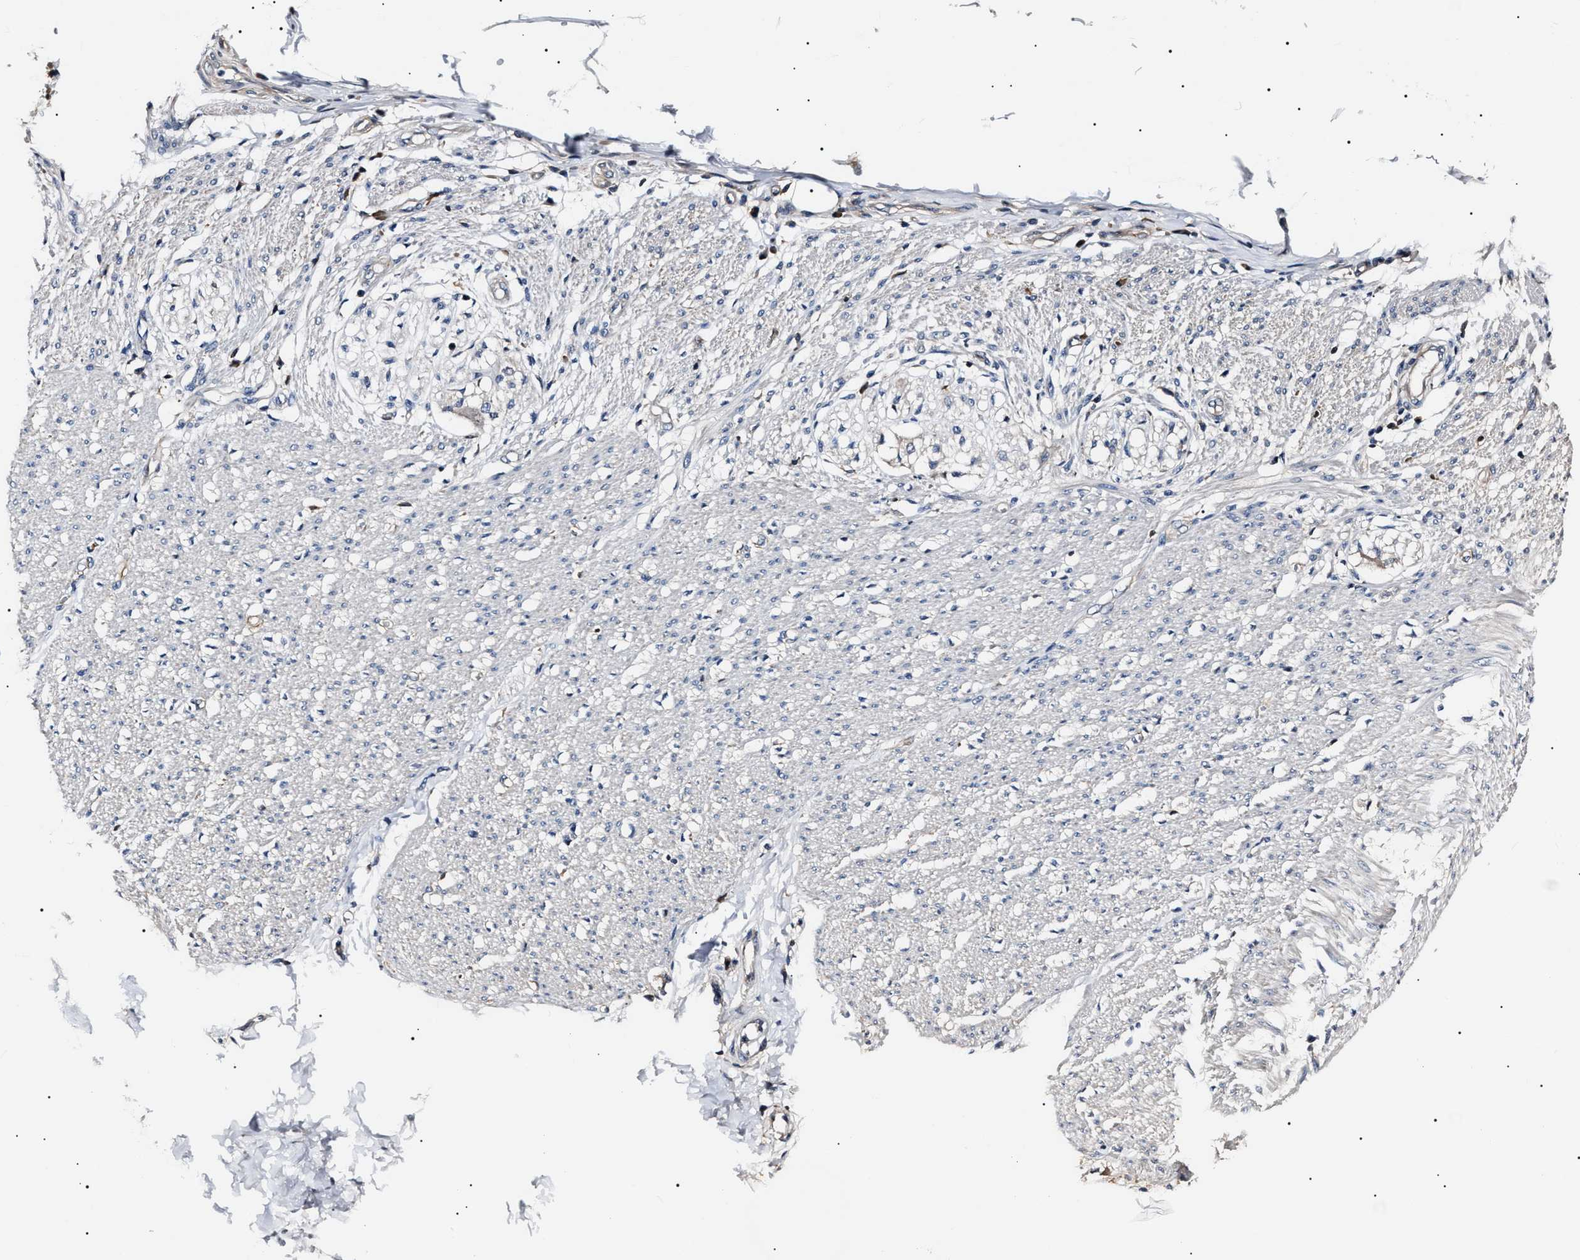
{"staining": {"intensity": "negative", "quantity": "none", "location": "none"}, "tissue": "smooth muscle", "cell_type": "Smooth muscle cells", "image_type": "normal", "snomed": [{"axis": "morphology", "description": "Normal tissue, NOS"}, {"axis": "morphology", "description": "Adenocarcinoma, NOS"}, {"axis": "topography", "description": "Colon"}, {"axis": "topography", "description": "Peripheral nerve tissue"}], "caption": "The IHC histopathology image has no significant staining in smooth muscle cells of smooth muscle. (Brightfield microscopy of DAB immunohistochemistry (IHC) at high magnification).", "gene": "IFT81", "patient": {"sex": "male", "age": 14}}